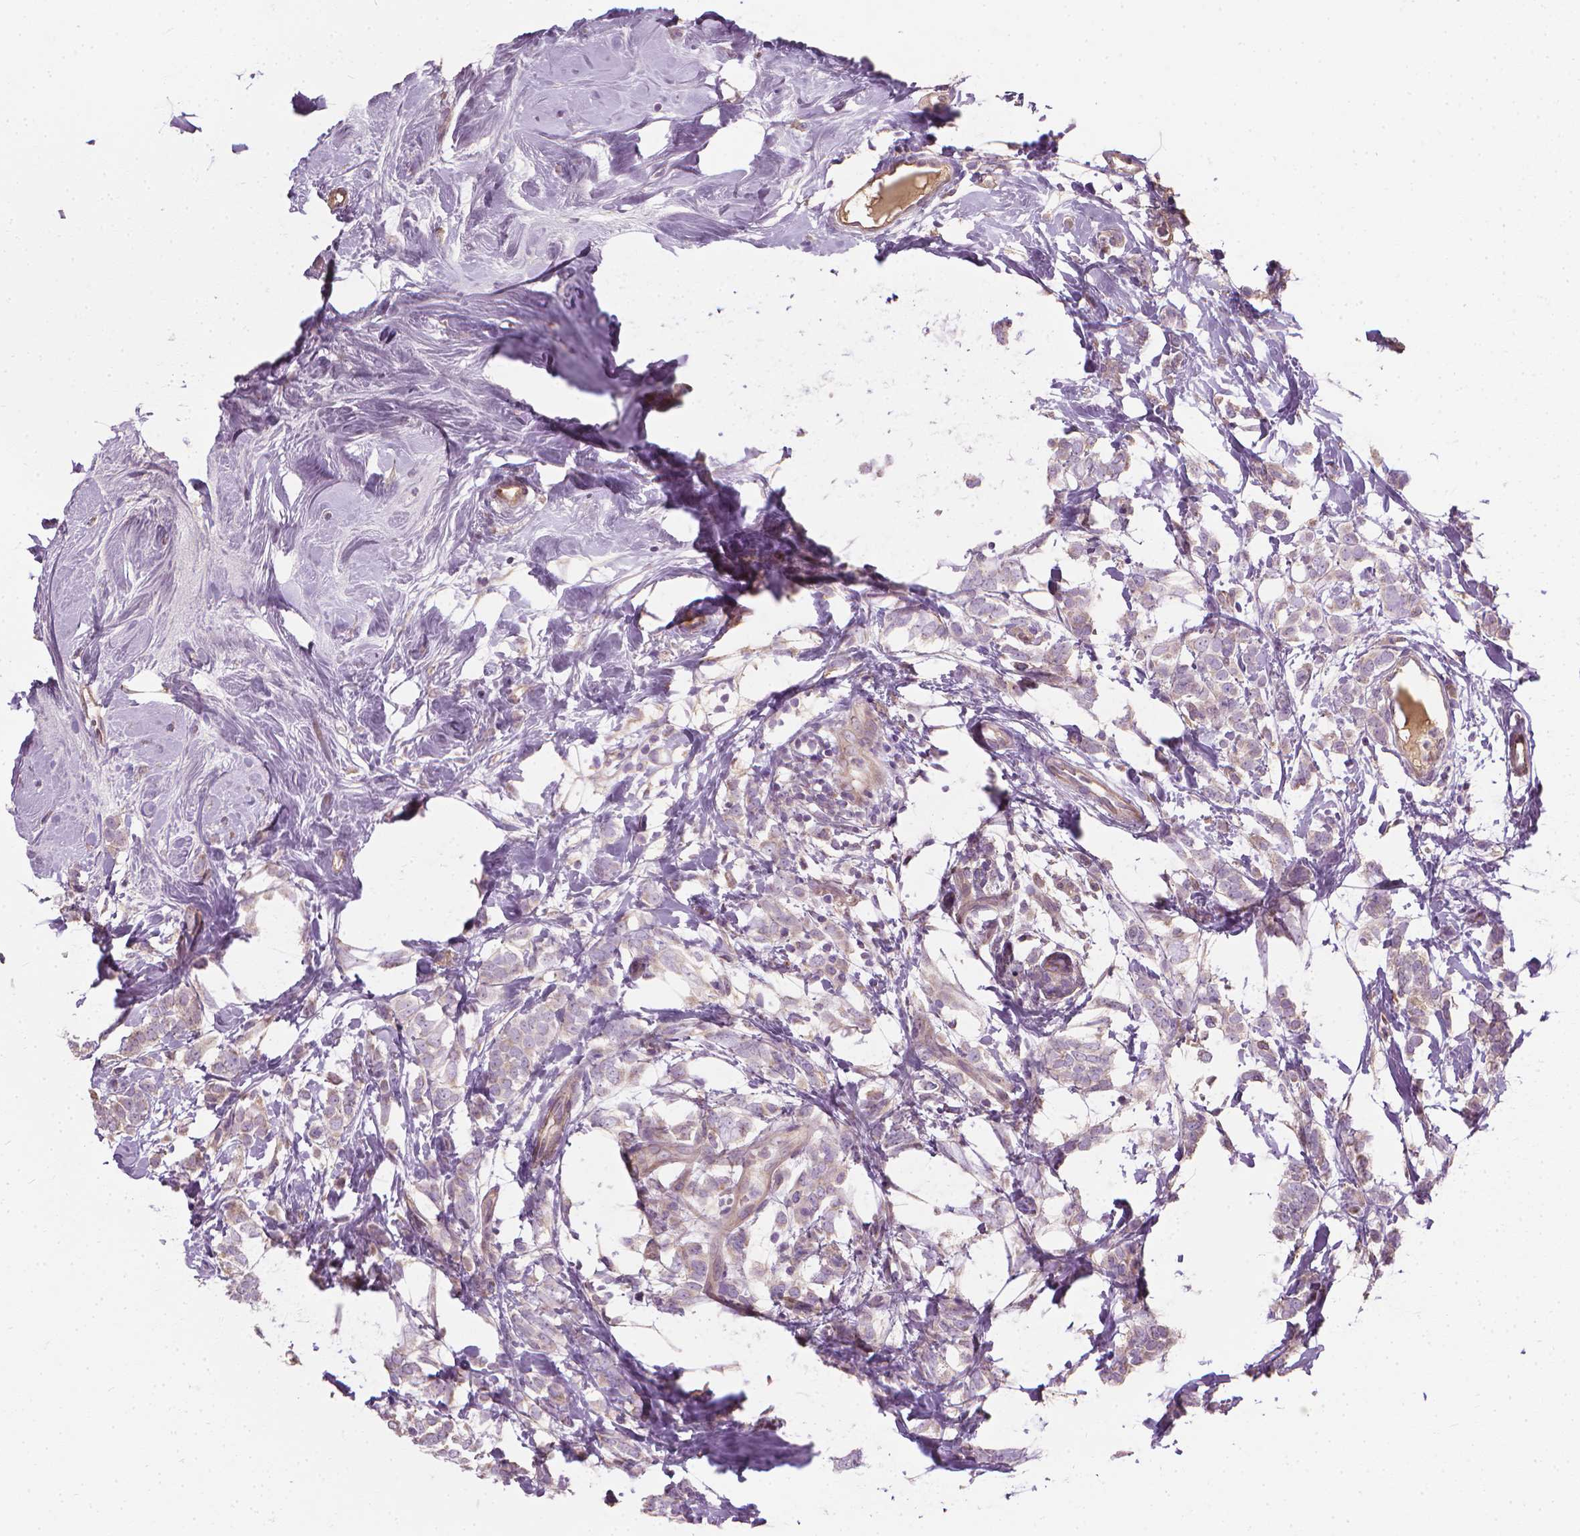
{"staining": {"intensity": "negative", "quantity": "none", "location": "none"}, "tissue": "breast cancer", "cell_type": "Tumor cells", "image_type": "cancer", "snomed": [{"axis": "morphology", "description": "Lobular carcinoma"}, {"axis": "topography", "description": "Breast"}], "caption": "The image exhibits no staining of tumor cells in breast lobular carcinoma. (DAB (3,3'-diaminobenzidine) immunohistochemistry visualized using brightfield microscopy, high magnification).", "gene": "RIIAD1", "patient": {"sex": "female", "age": 49}}